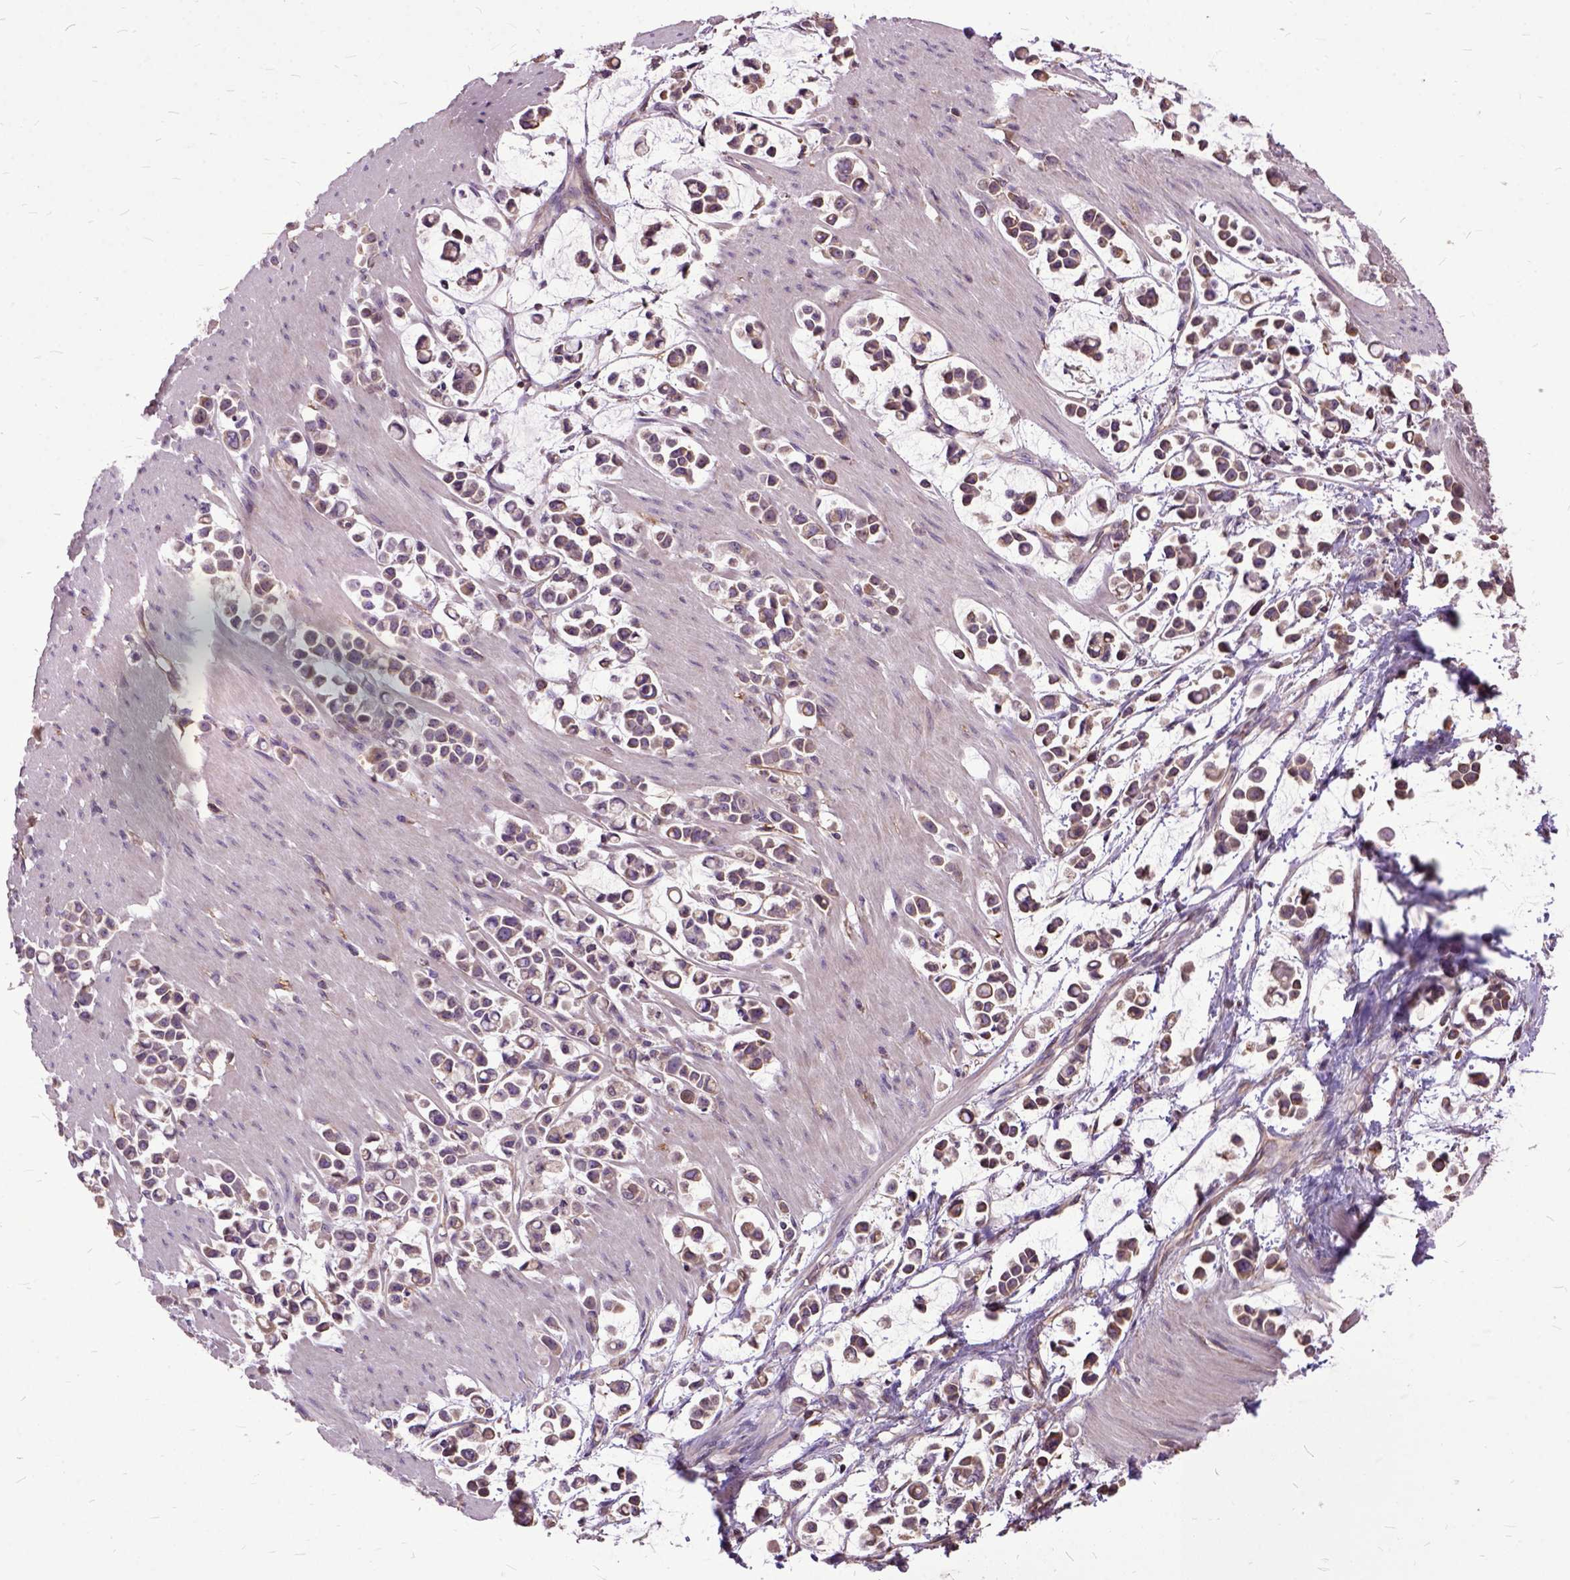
{"staining": {"intensity": "weak", "quantity": ">75%", "location": "cytoplasmic/membranous"}, "tissue": "stomach cancer", "cell_type": "Tumor cells", "image_type": "cancer", "snomed": [{"axis": "morphology", "description": "Adenocarcinoma, NOS"}, {"axis": "topography", "description": "Stomach"}], "caption": "This is a histology image of immunohistochemistry staining of adenocarcinoma (stomach), which shows weak expression in the cytoplasmic/membranous of tumor cells.", "gene": "AREG", "patient": {"sex": "male", "age": 82}}